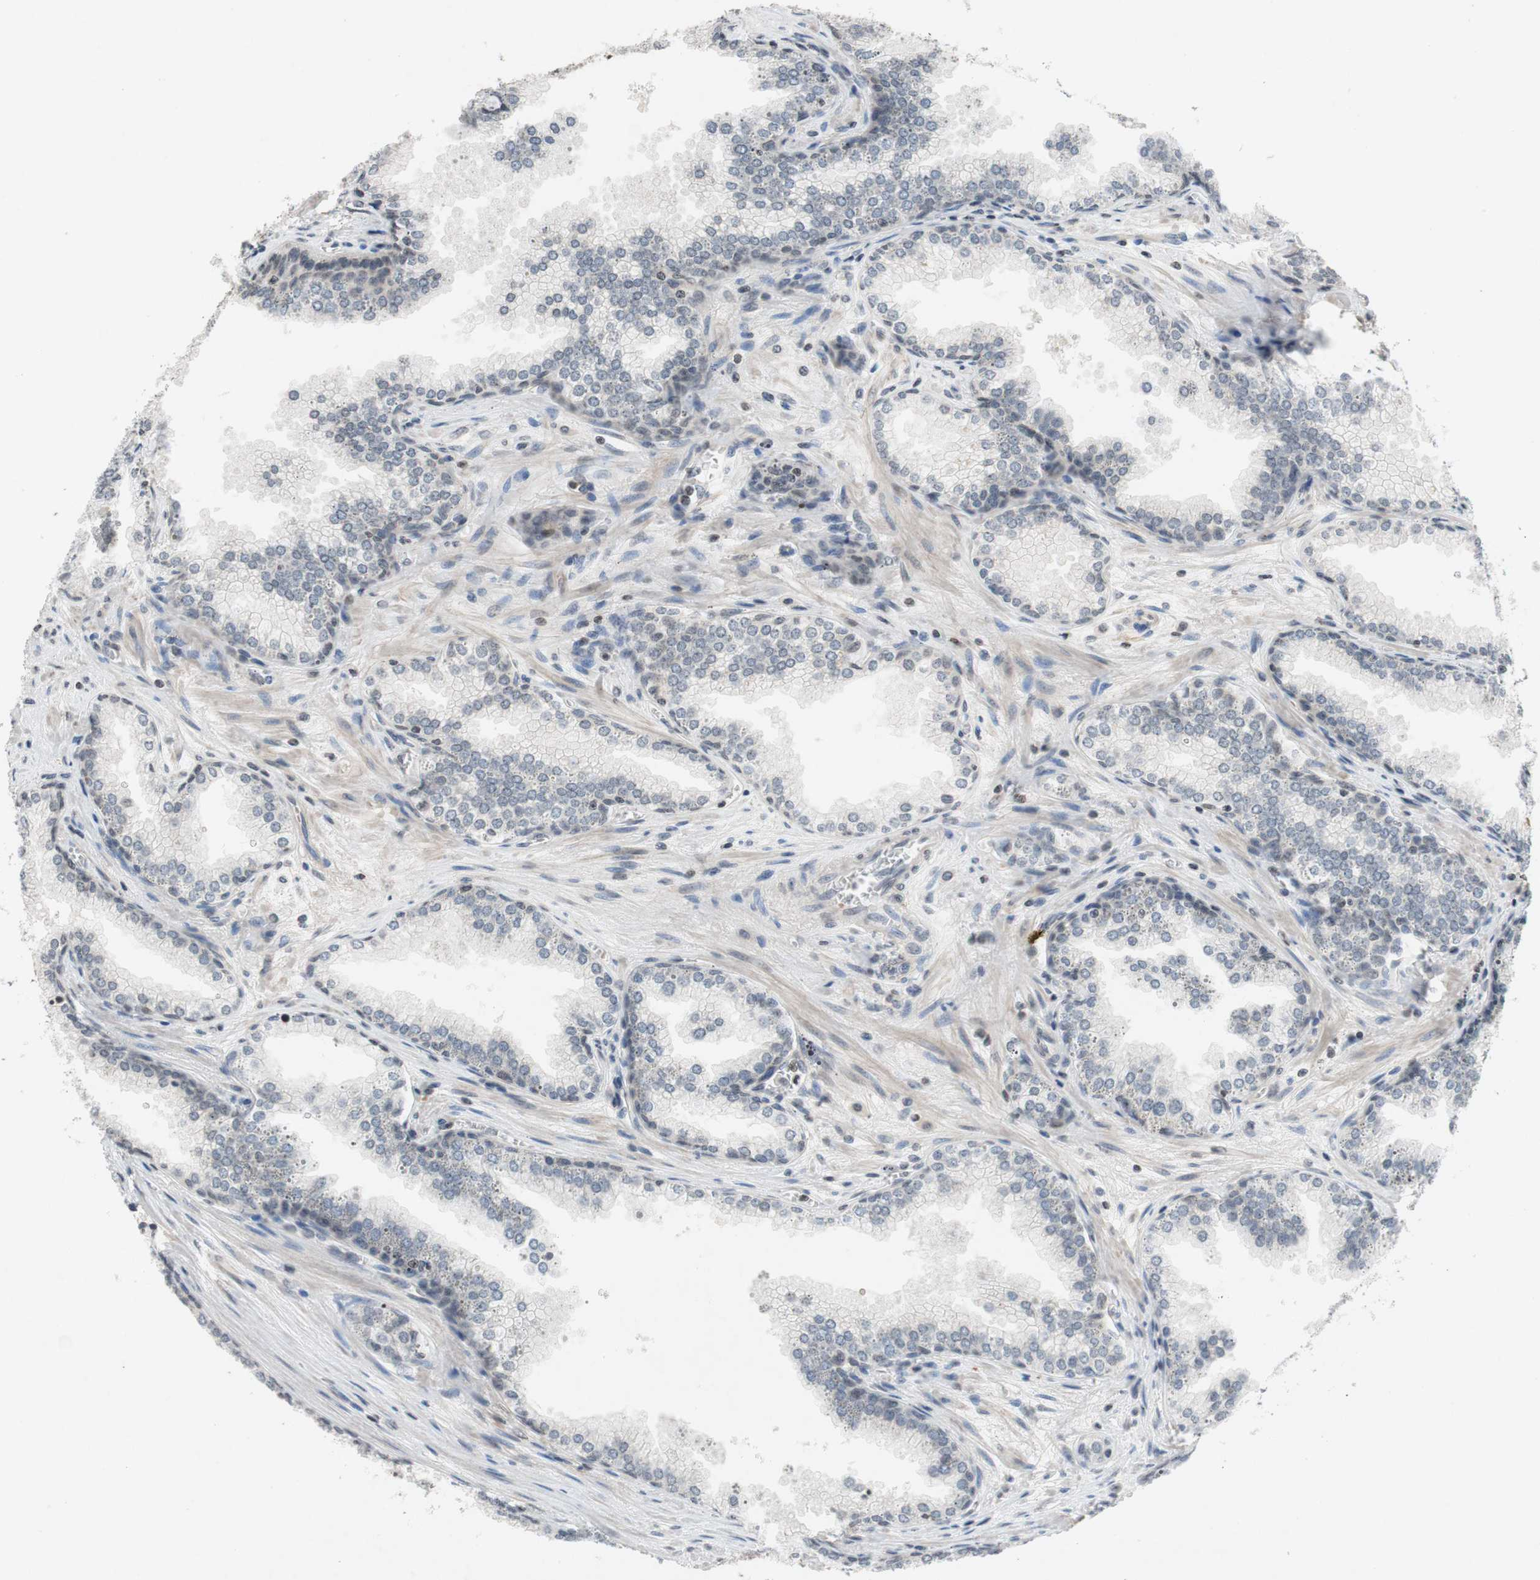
{"staining": {"intensity": "negative", "quantity": "none", "location": "none"}, "tissue": "prostate cancer", "cell_type": "Tumor cells", "image_type": "cancer", "snomed": [{"axis": "morphology", "description": "Adenocarcinoma, Low grade"}, {"axis": "topography", "description": "Prostate"}], "caption": "DAB (3,3'-diaminobenzidine) immunohistochemical staining of human prostate cancer shows no significant staining in tumor cells.", "gene": "MCM6", "patient": {"sex": "male", "age": 60}}